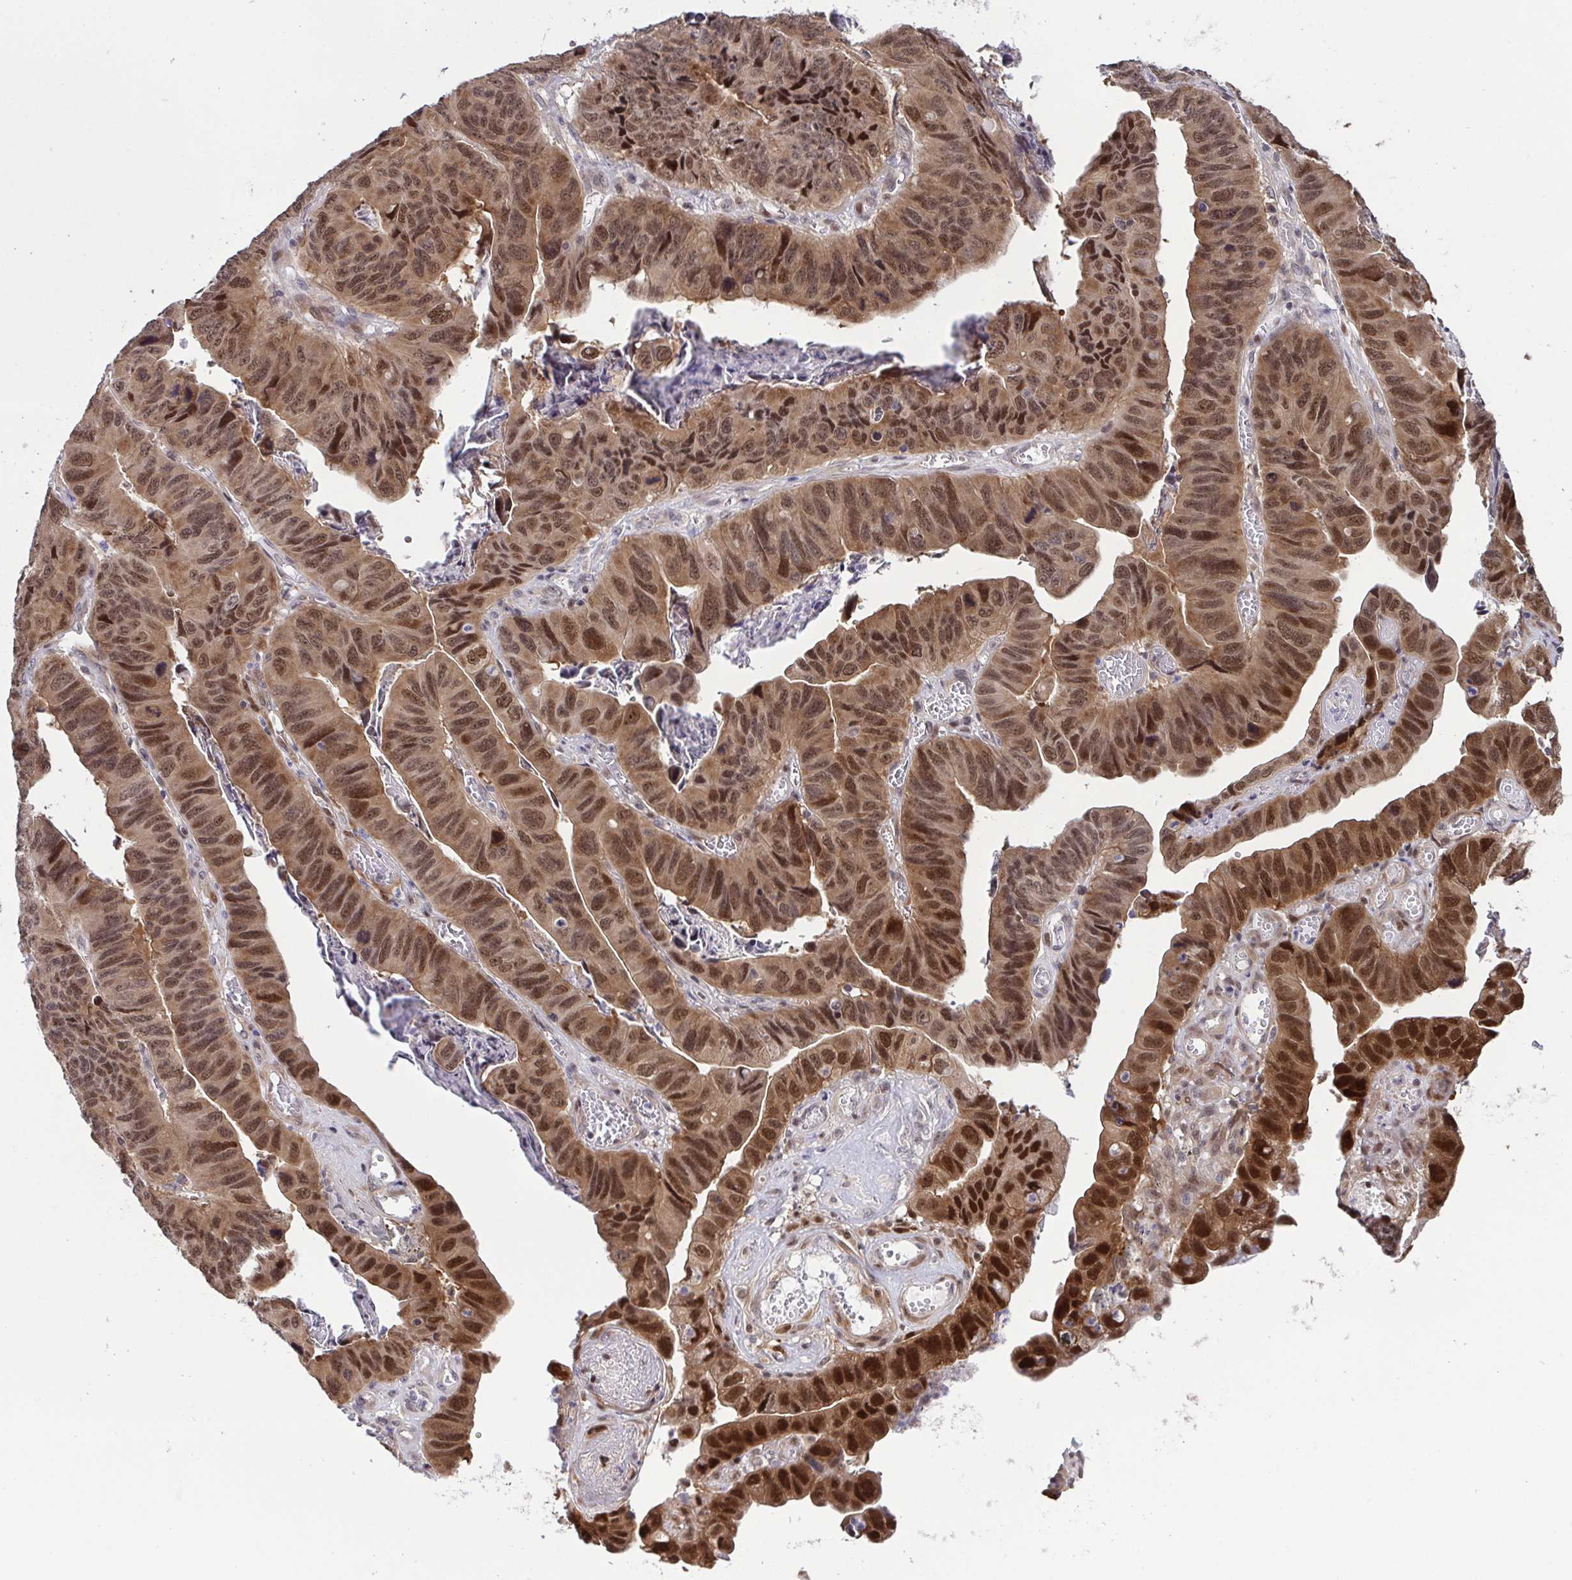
{"staining": {"intensity": "moderate", "quantity": ">75%", "location": "nuclear"}, "tissue": "stomach cancer", "cell_type": "Tumor cells", "image_type": "cancer", "snomed": [{"axis": "morphology", "description": "Adenocarcinoma, NOS"}, {"axis": "topography", "description": "Stomach, lower"}], "caption": "The image demonstrates immunohistochemical staining of stomach cancer. There is moderate nuclear staining is present in approximately >75% of tumor cells.", "gene": "DNAJB1", "patient": {"sex": "male", "age": 77}}